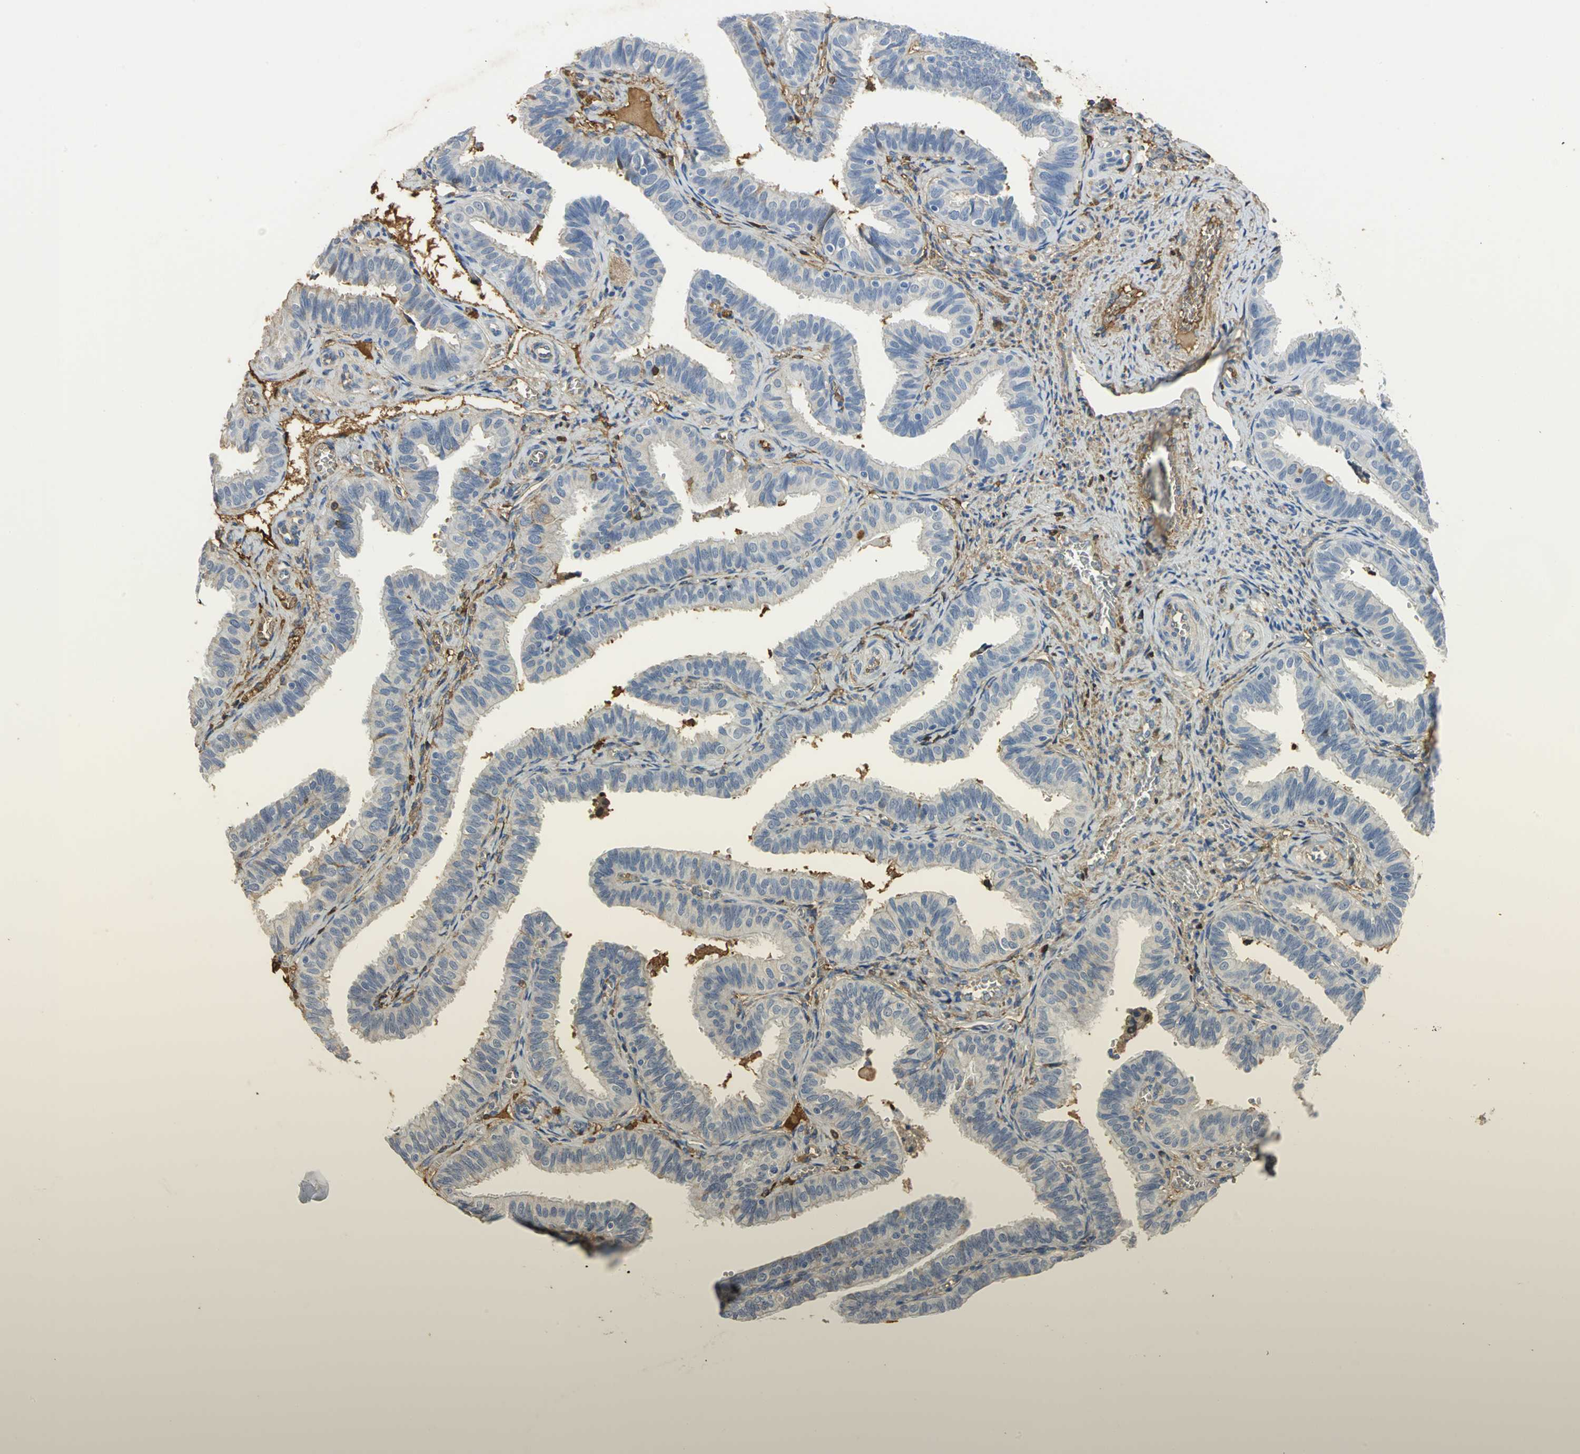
{"staining": {"intensity": "negative", "quantity": "none", "location": "none"}, "tissue": "fallopian tube", "cell_type": "Glandular cells", "image_type": "normal", "snomed": [{"axis": "morphology", "description": "Normal tissue, NOS"}, {"axis": "topography", "description": "Fallopian tube"}], "caption": "The immunohistochemistry micrograph has no significant positivity in glandular cells of fallopian tube.", "gene": "GYG2", "patient": {"sex": "female", "age": 46}}